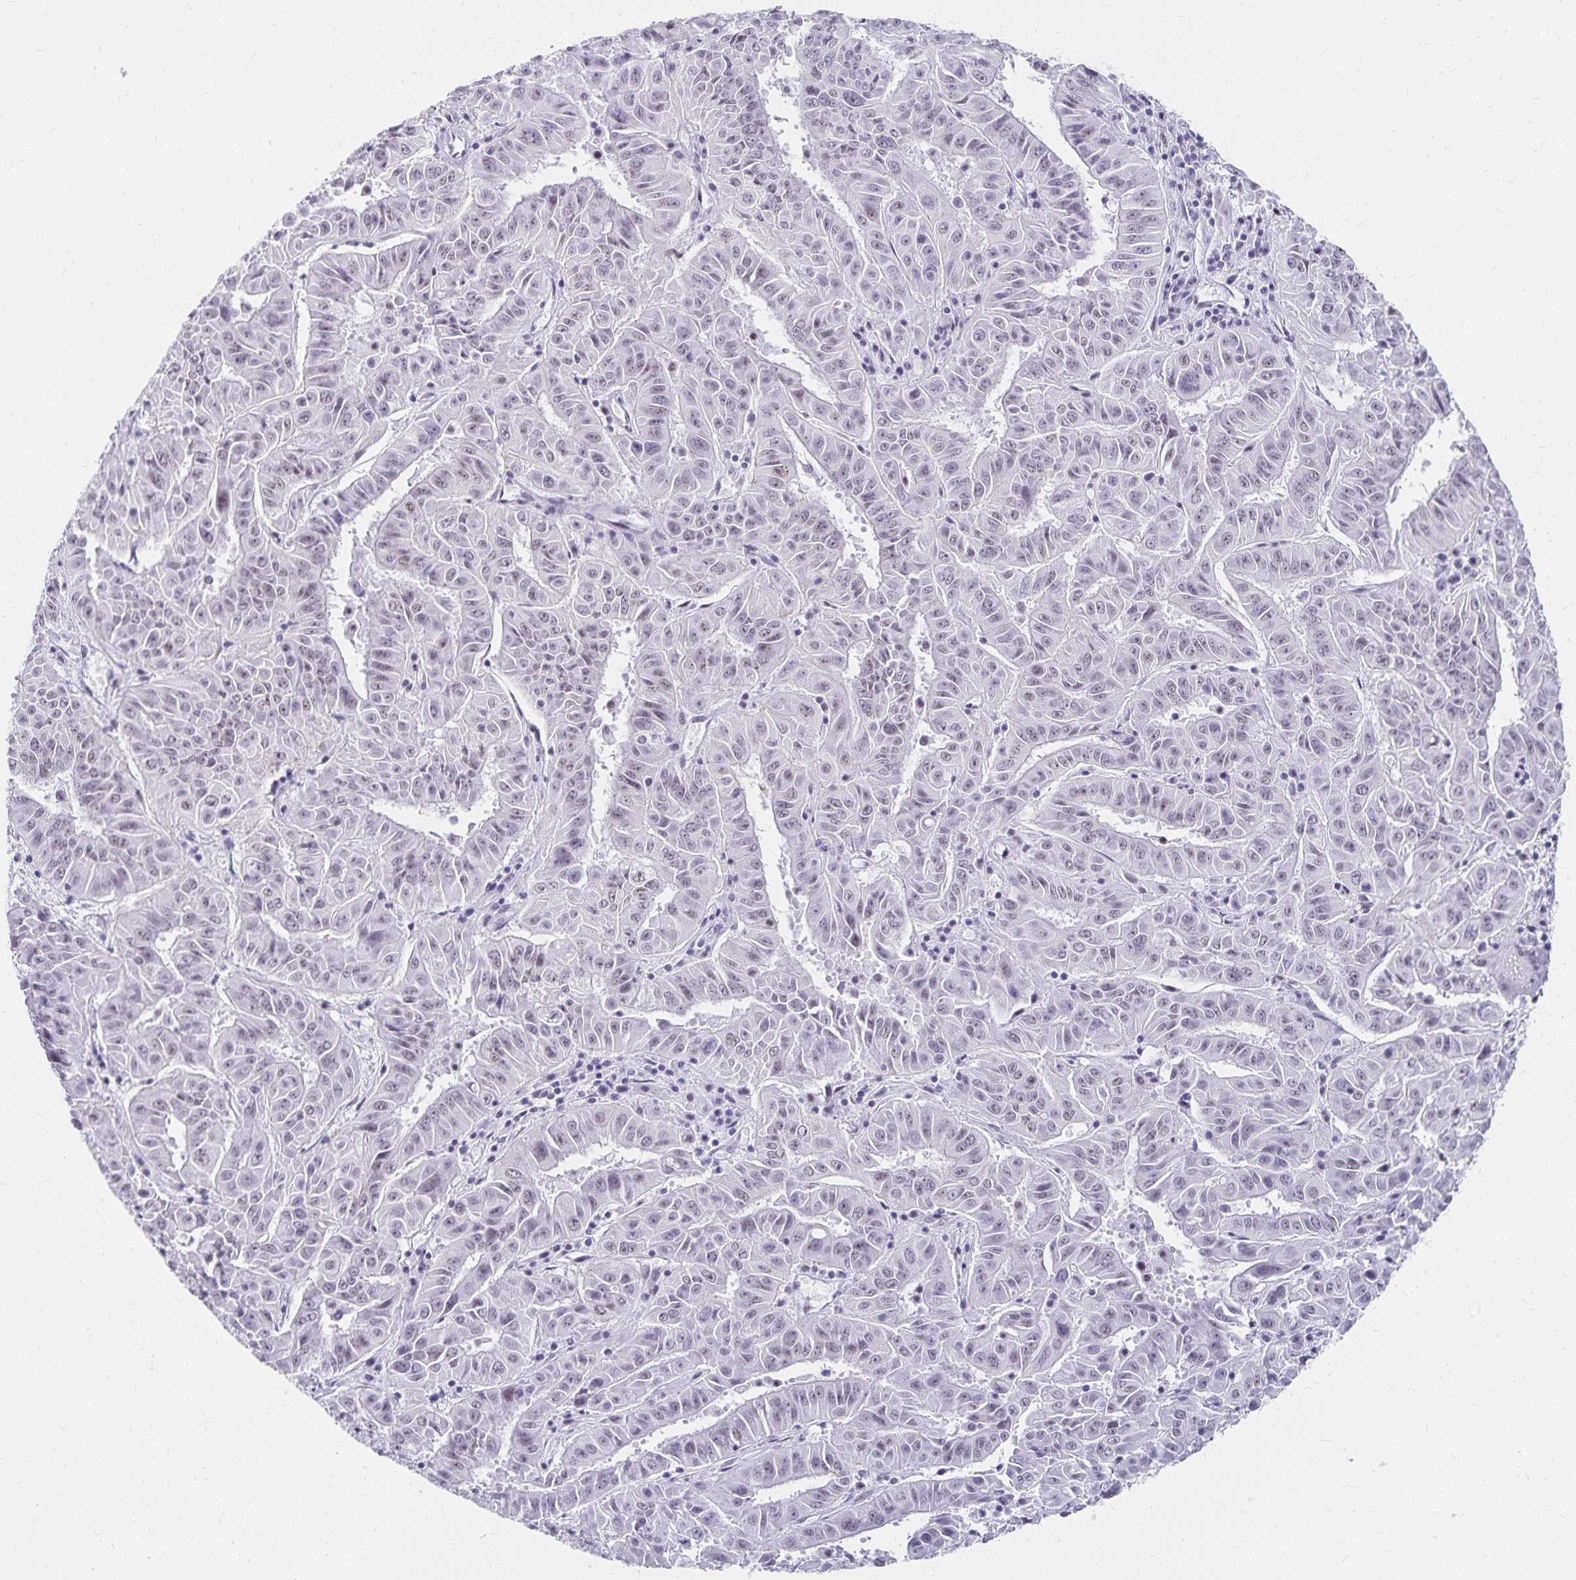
{"staining": {"intensity": "negative", "quantity": "none", "location": "none"}, "tissue": "pancreatic cancer", "cell_type": "Tumor cells", "image_type": "cancer", "snomed": [{"axis": "morphology", "description": "Adenocarcinoma, NOS"}, {"axis": "topography", "description": "Pancreas"}], "caption": "The image demonstrates no significant positivity in tumor cells of adenocarcinoma (pancreatic).", "gene": "C20orf85", "patient": {"sex": "male", "age": 63}}